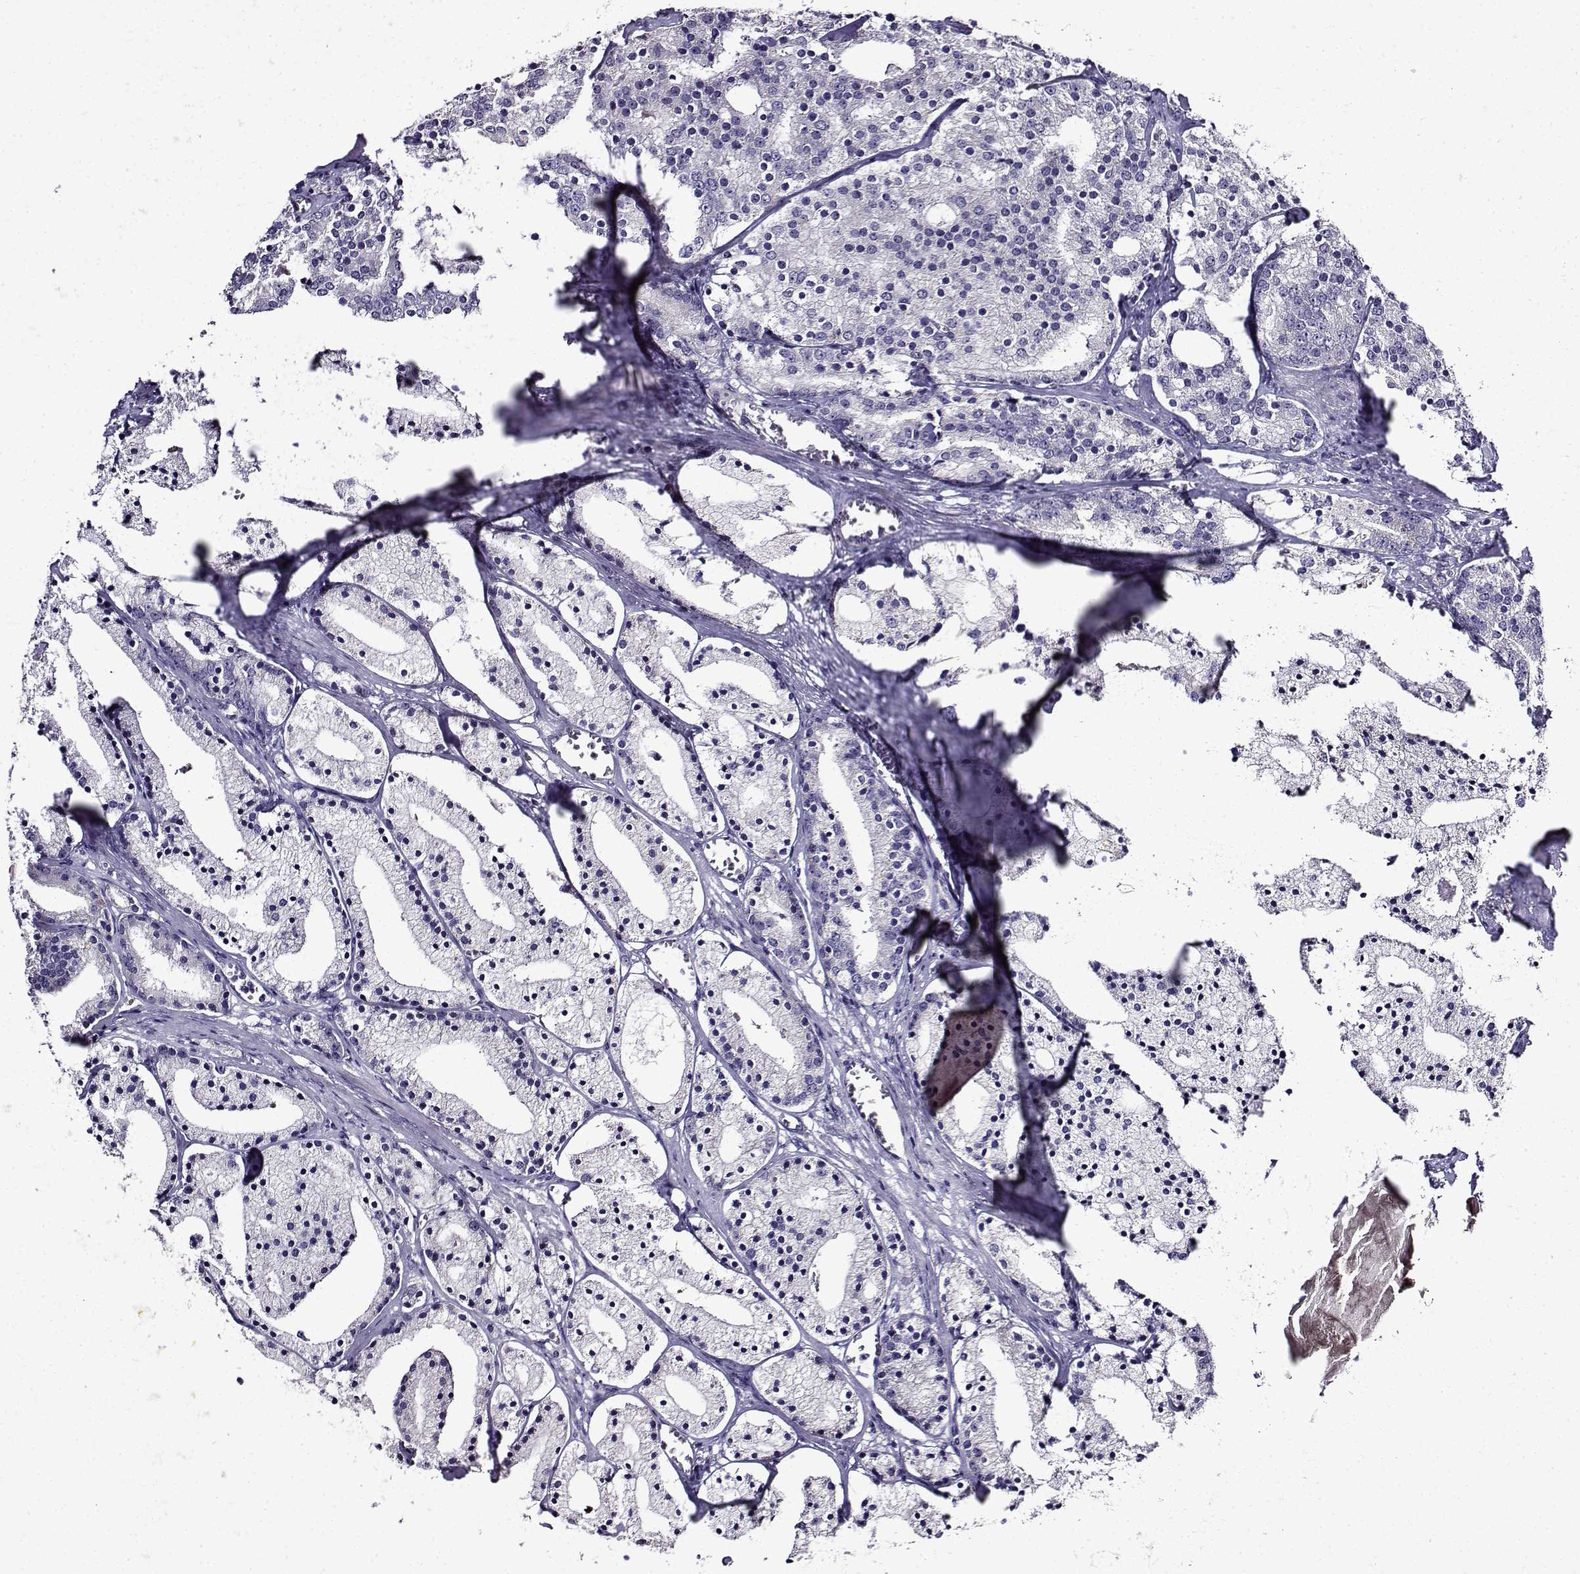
{"staining": {"intensity": "negative", "quantity": "none", "location": "none"}, "tissue": "prostate cancer", "cell_type": "Tumor cells", "image_type": "cancer", "snomed": [{"axis": "morphology", "description": "Adenocarcinoma, NOS"}, {"axis": "topography", "description": "Prostate"}], "caption": "A photomicrograph of human prostate cancer (adenocarcinoma) is negative for staining in tumor cells.", "gene": "TMEM266", "patient": {"sex": "male", "age": 69}}